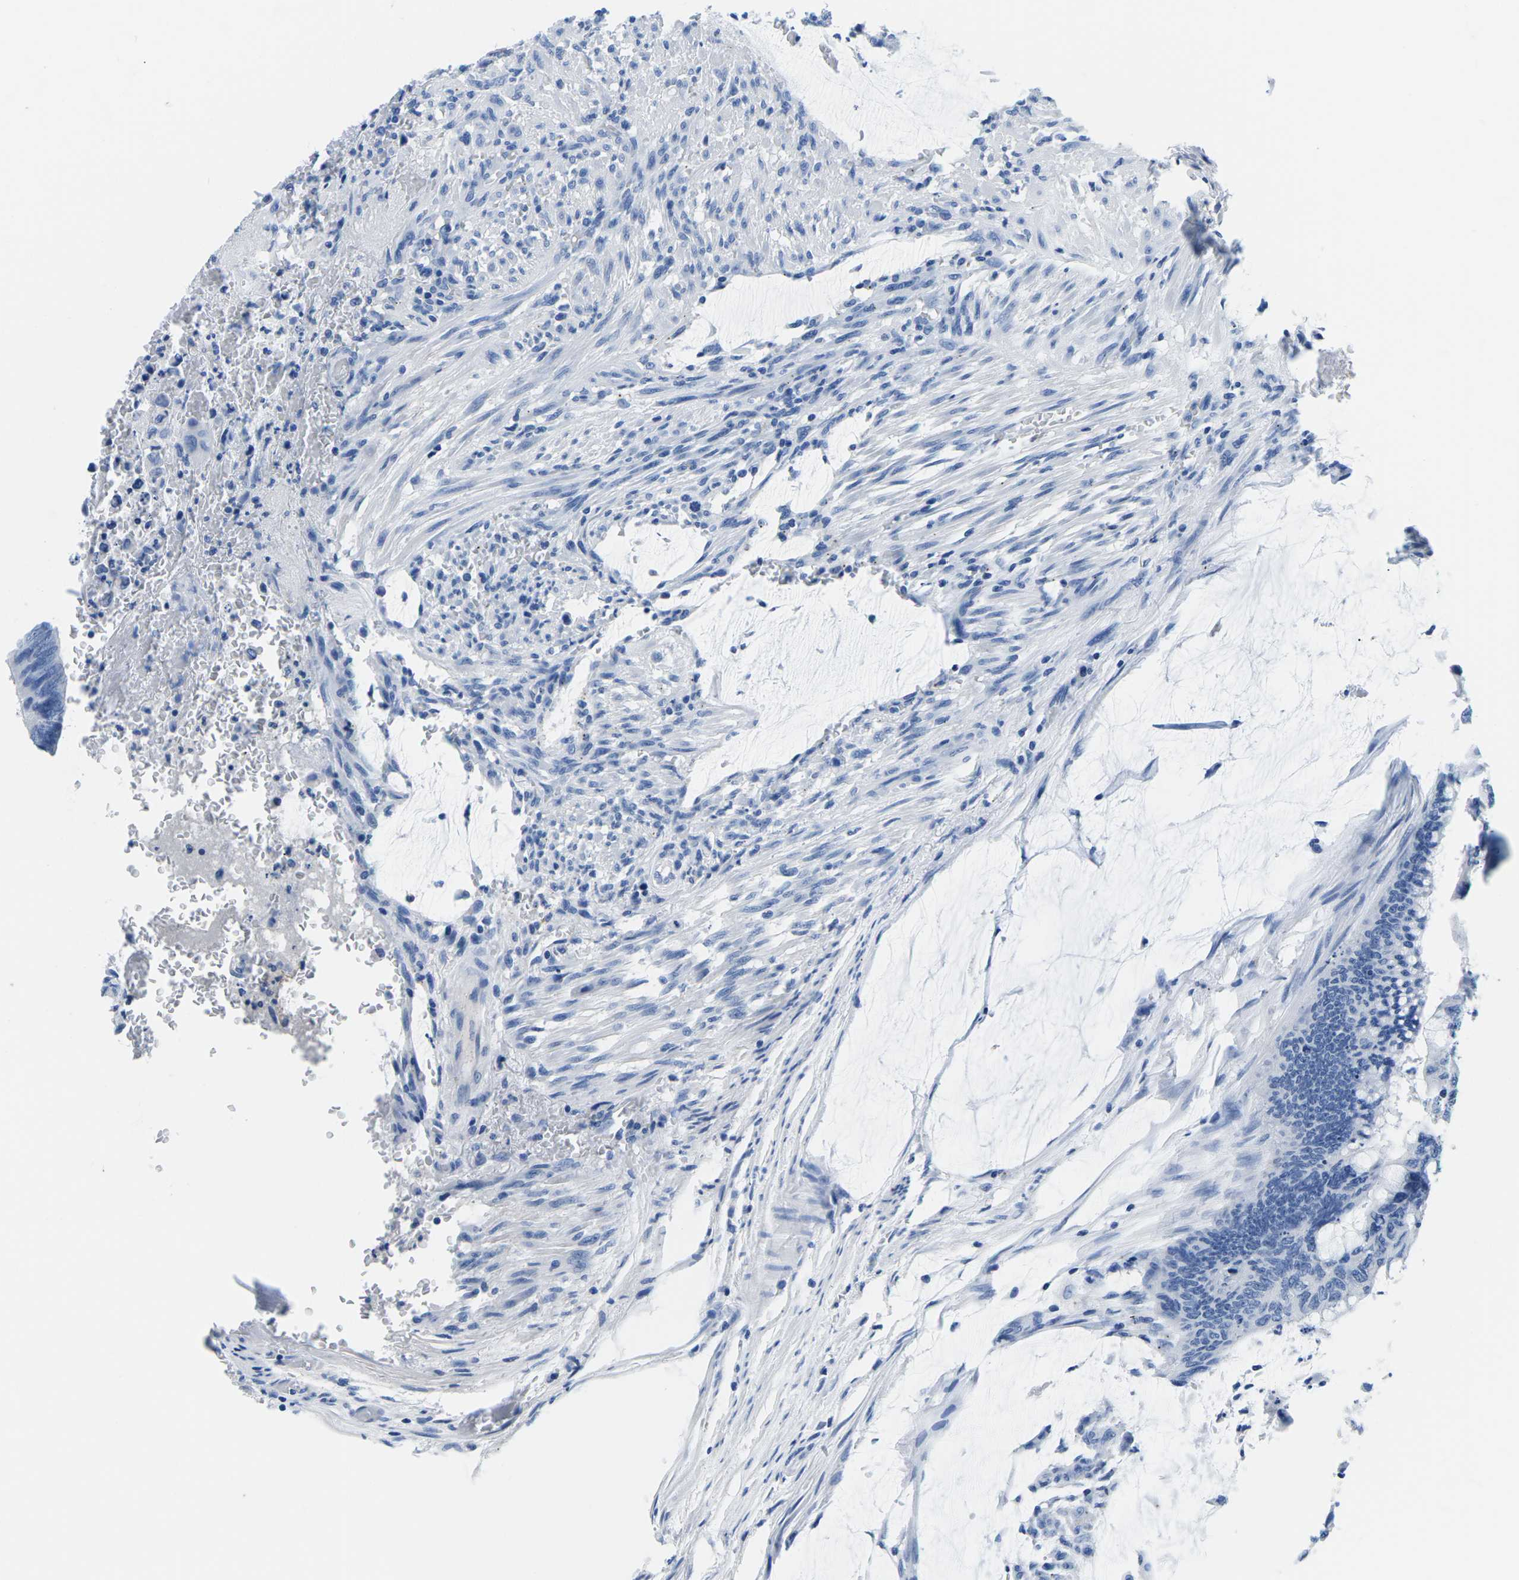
{"staining": {"intensity": "negative", "quantity": "none", "location": "none"}, "tissue": "colorectal cancer", "cell_type": "Tumor cells", "image_type": "cancer", "snomed": [{"axis": "morphology", "description": "Normal tissue, NOS"}, {"axis": "morphology", "description": "Adenocarcinoma, NOS"}, {"axis": "topography", "description": "Rectum"}], "caption": "An immunohistochemistry micrograph of colorectal adenocarcinoma is shown. There is no staining in tumor cells of colorectal adenocarcinoma.", "gene": "CYP1A2", "patient": {"sex": "male", "age": 92}}